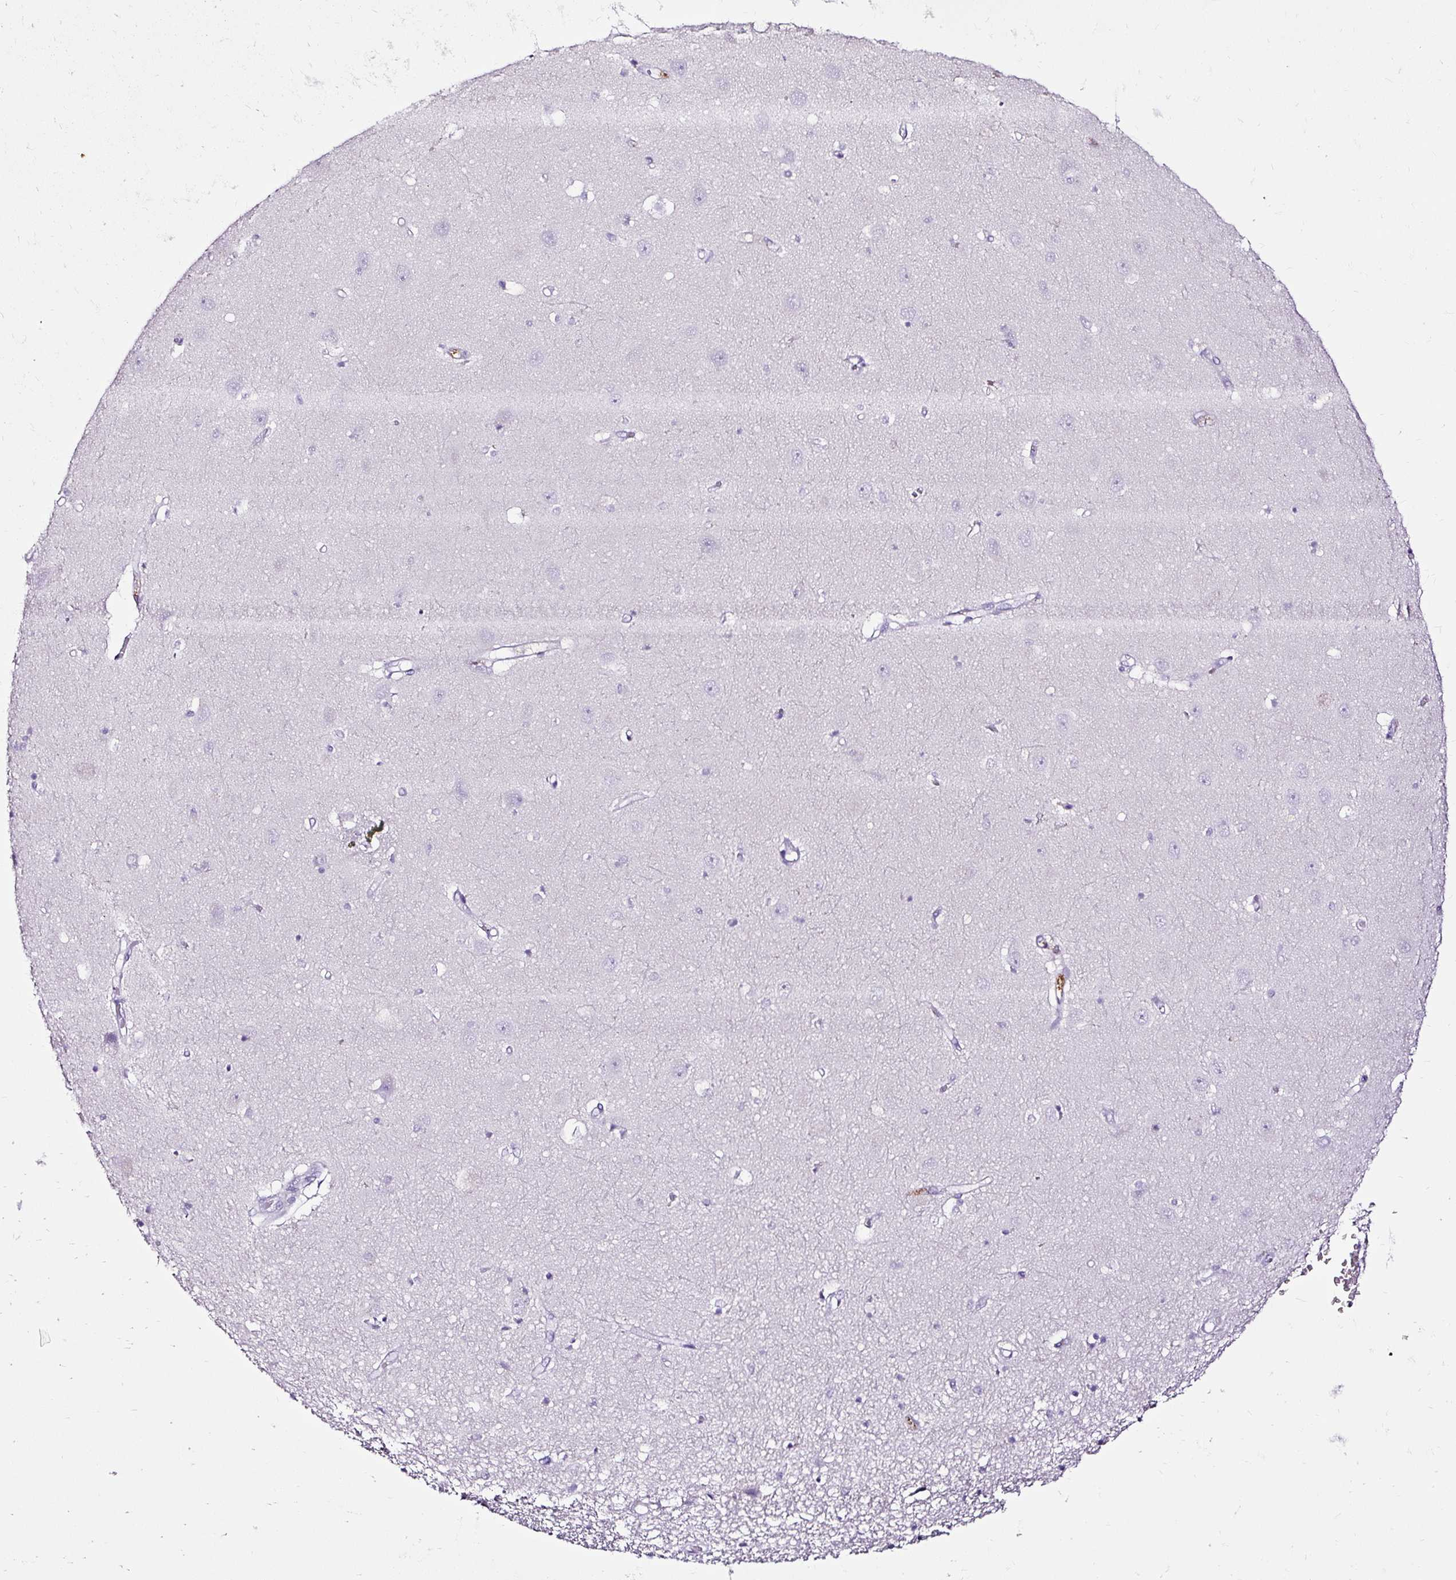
{"staining": {"intensity": "negative", "quantity": "none", "location": "none"}, "tissue": "hippocampus", "cell_type": "Glial cells", "image_type": "normal", "snomed": [{"axis": "morphology", "description": "Normal tissue, NOS"}, {"axis": "topography", "description": "Hippocampus"}], "caption": "Immunohistochemistry (IHC) photomicrograph of unremarkable hippocampus: hippocampus stained with DAB displays no significant protein staining in glial cells.", "gene": "SLC7A8", "patient": {"sex": "female", "age": 64}}